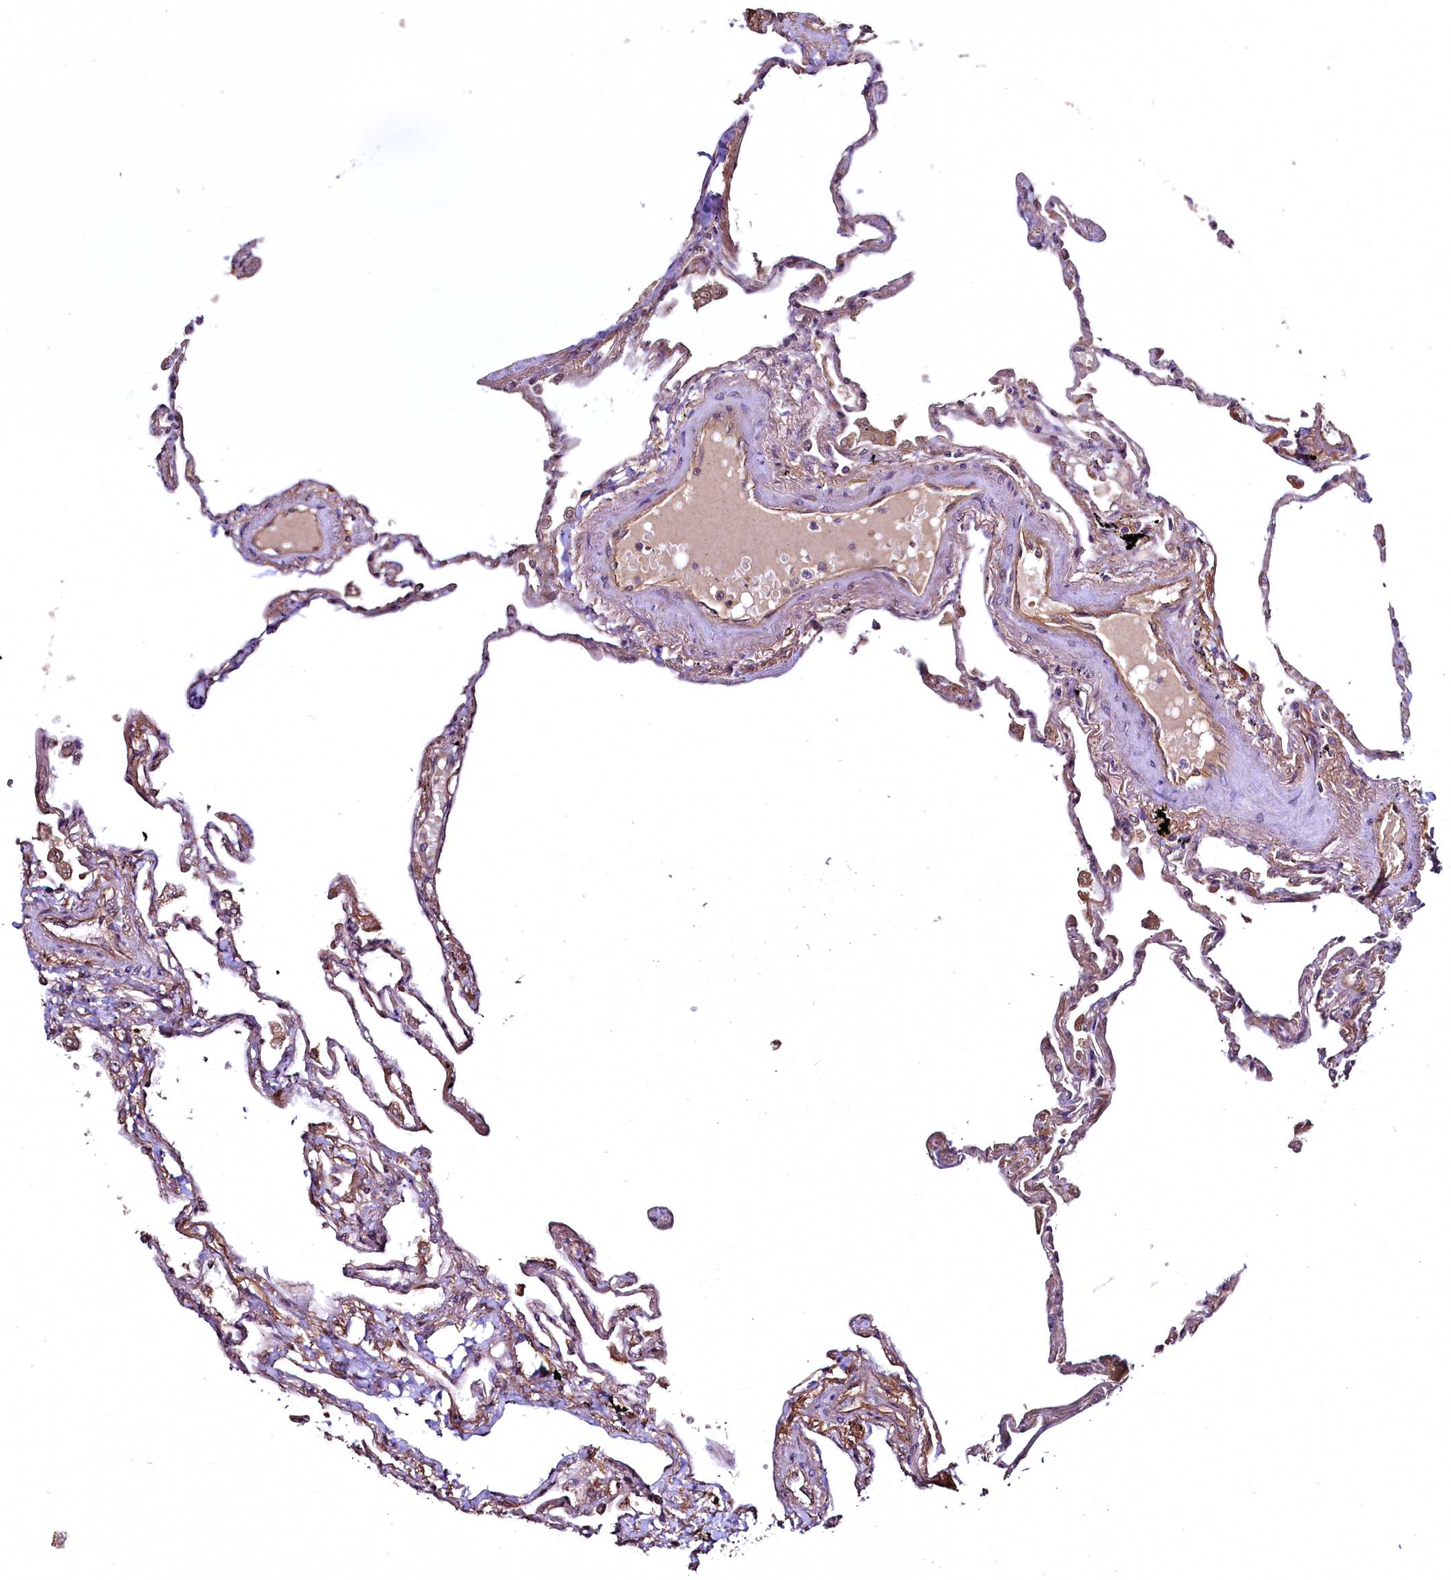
{"staining": {"intensity": "moderate", "quantity": "<25%", "location": "cytoplasmic/membranous"}, "tissue": "lung", "cell_type": "Alveolar cells", "image_type": "normal", "snomed": [{"axis": "morphology", "description": "Normal tissue, NOS"}, {"axis": "topography", "description": "Lung"}], "caption": "Immunohistochemistry (IHC) micrograph of normal lung: lung stained using immunohistochemistry exhibits low levels of moderate protein expression localized specifically in the cytoplasmic/membranous of alveolar cells, appearing as a cytoplasmic/membranous brown color.", "gene": "TBCEL", "patient": {"sex": "female", "age": 67}}